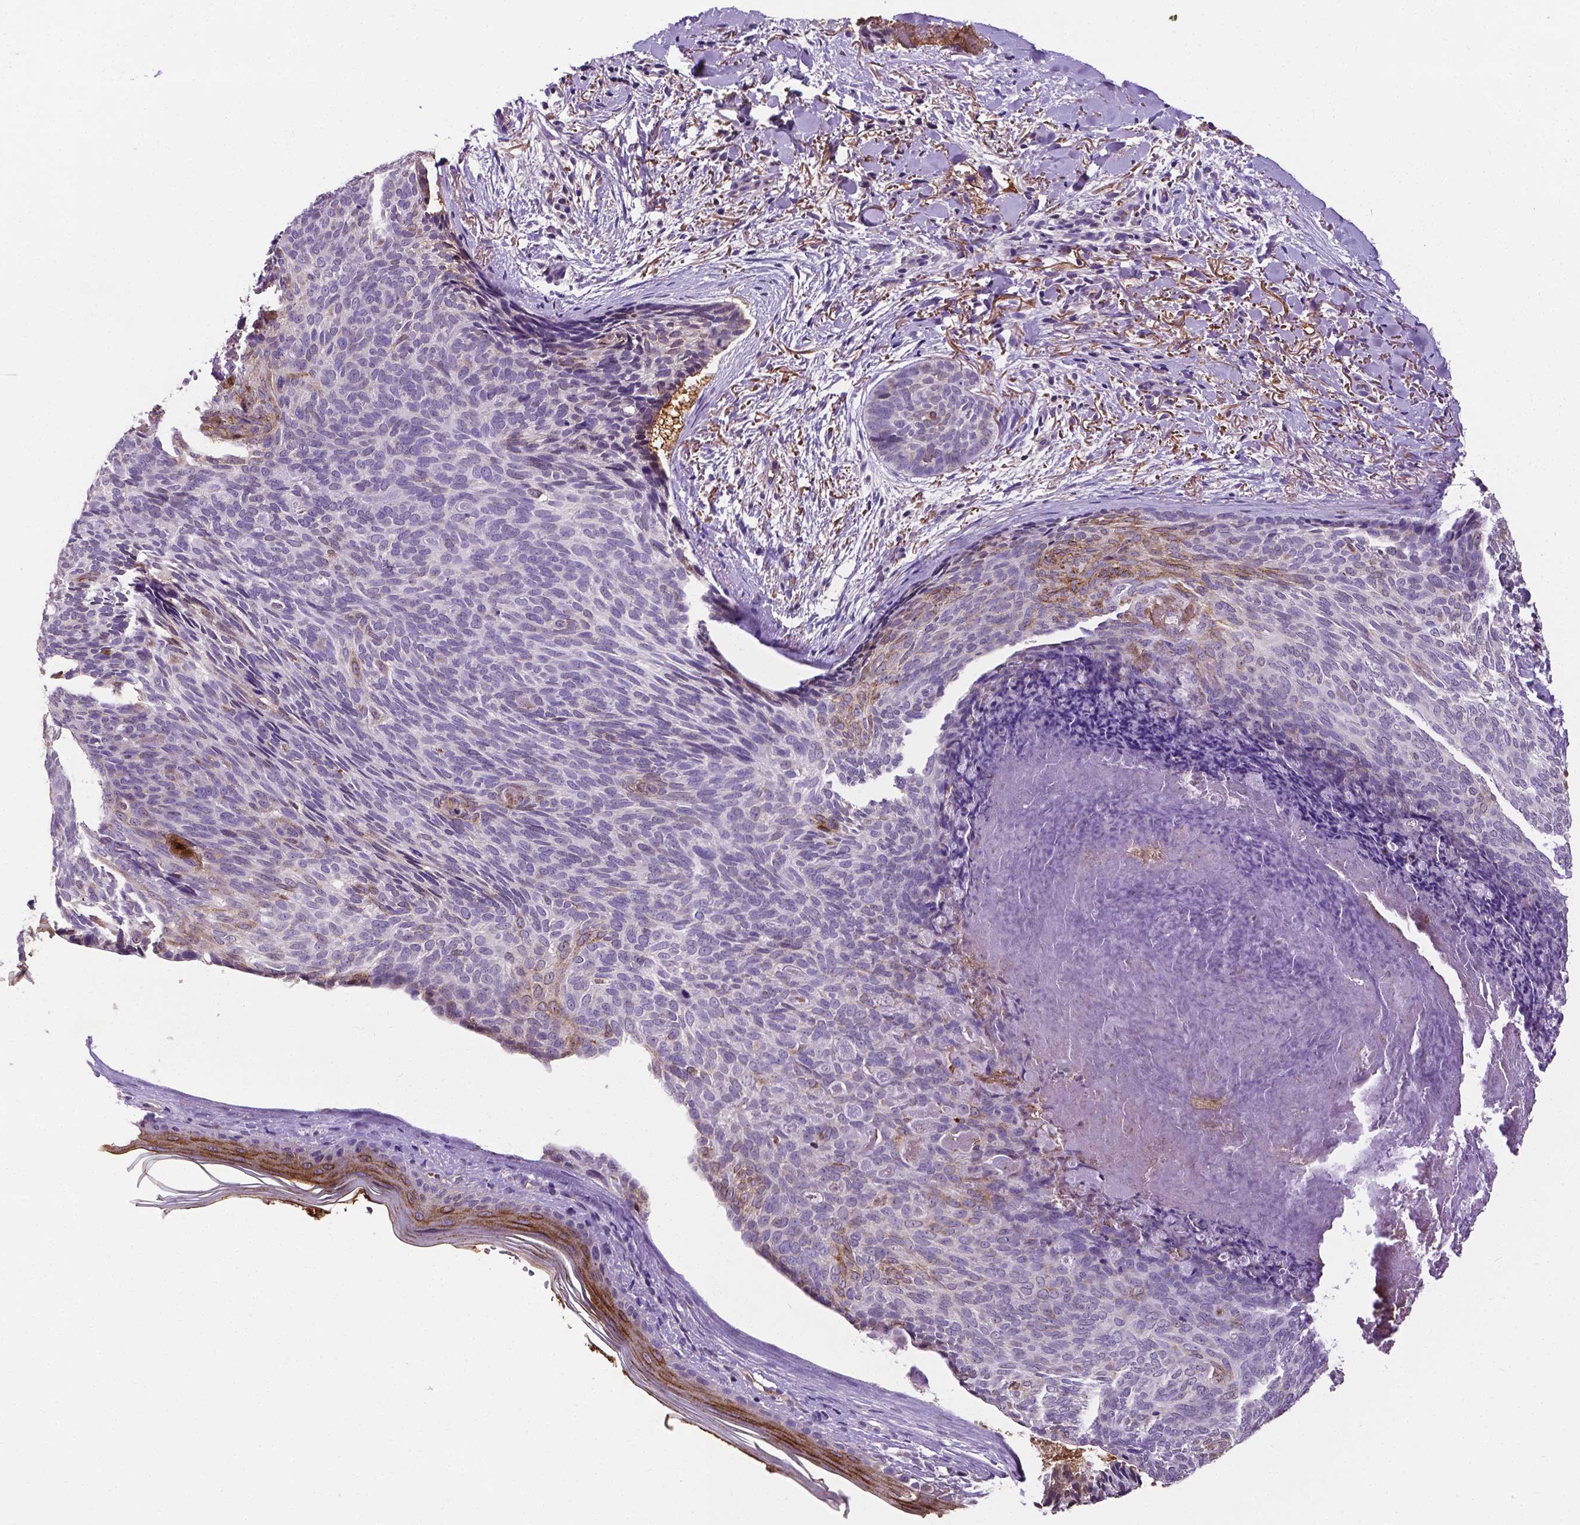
{"staining": {"intensity": "negative", "quantity": "none", "location": "none"}, "tissue": "skin cancer", "cell_type": "Tumor cells", "image_type": "cancer", "snomed": [{"axis": "morphology", "description": "Basal cell carcinoma"}, {"axis": "topography", "description": "Skin"}], "caption": "IHC micrograph of skin cancer stained for a protein (brown), which displays no positivity in tumor cells.", "gene": "APOE", "patient": {"sex": "female", "age": 82}}